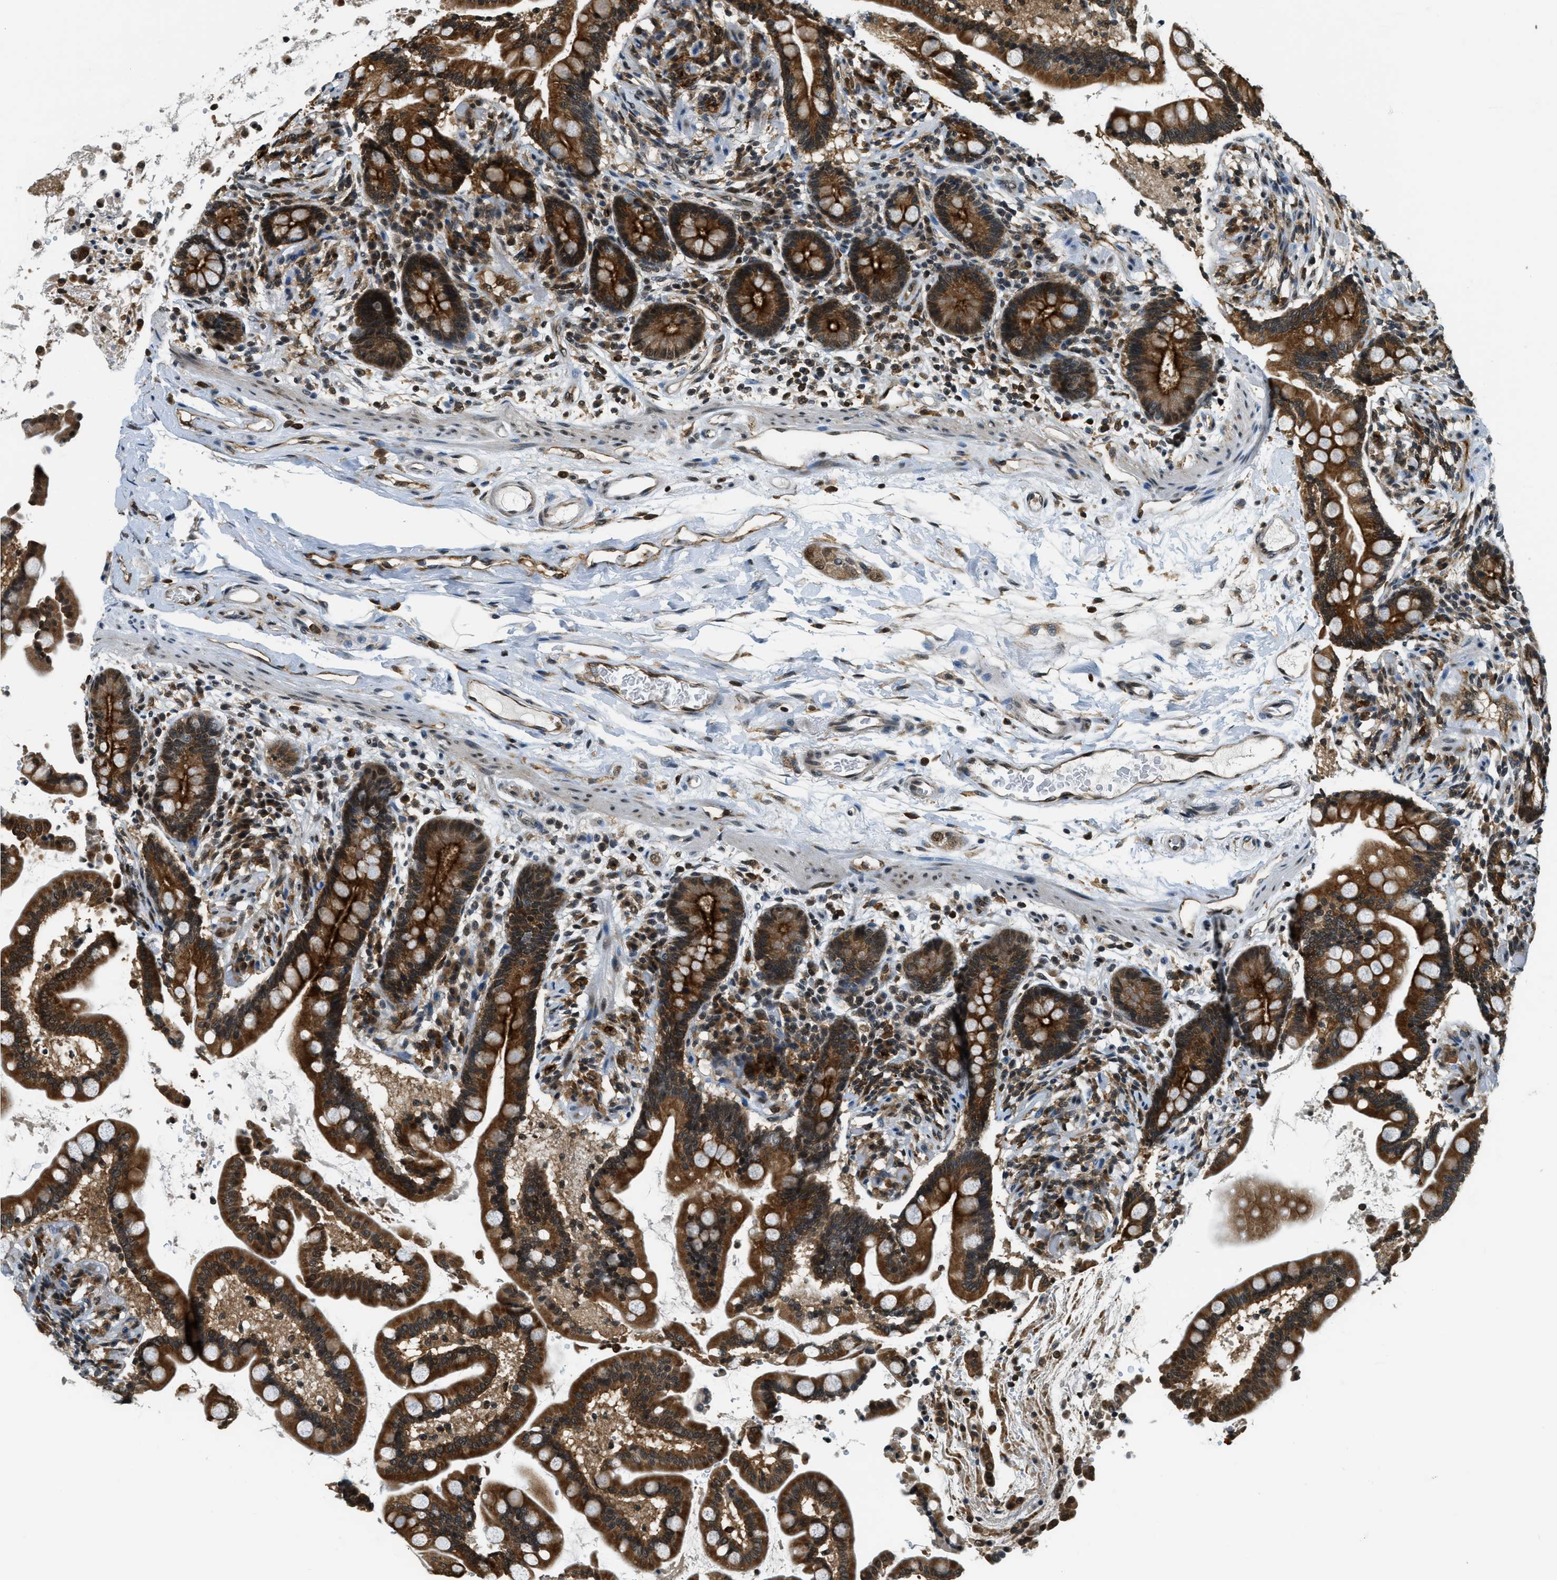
{"staining": {"intensity": "moderate", "quantity": ">75%", "location": "cytoplasmic/membranous"}, "tissue": "colon", "cell_type": "Endothelial cells", "image_type": "normal", "snomed": [{"axis": "morphology", "description": "Normal tissue, NOS"}, {"axis": "topography", "description": "Colon"}], "caption": "Immunohistochemical staining of unremarkable human colon demonstrates moderate cytoplasmic/membranous protein staining in approximately >75% of endothelial cells.", "gene": "RAB11FIP1", "patient": {"sex": "male", "age": 73}}